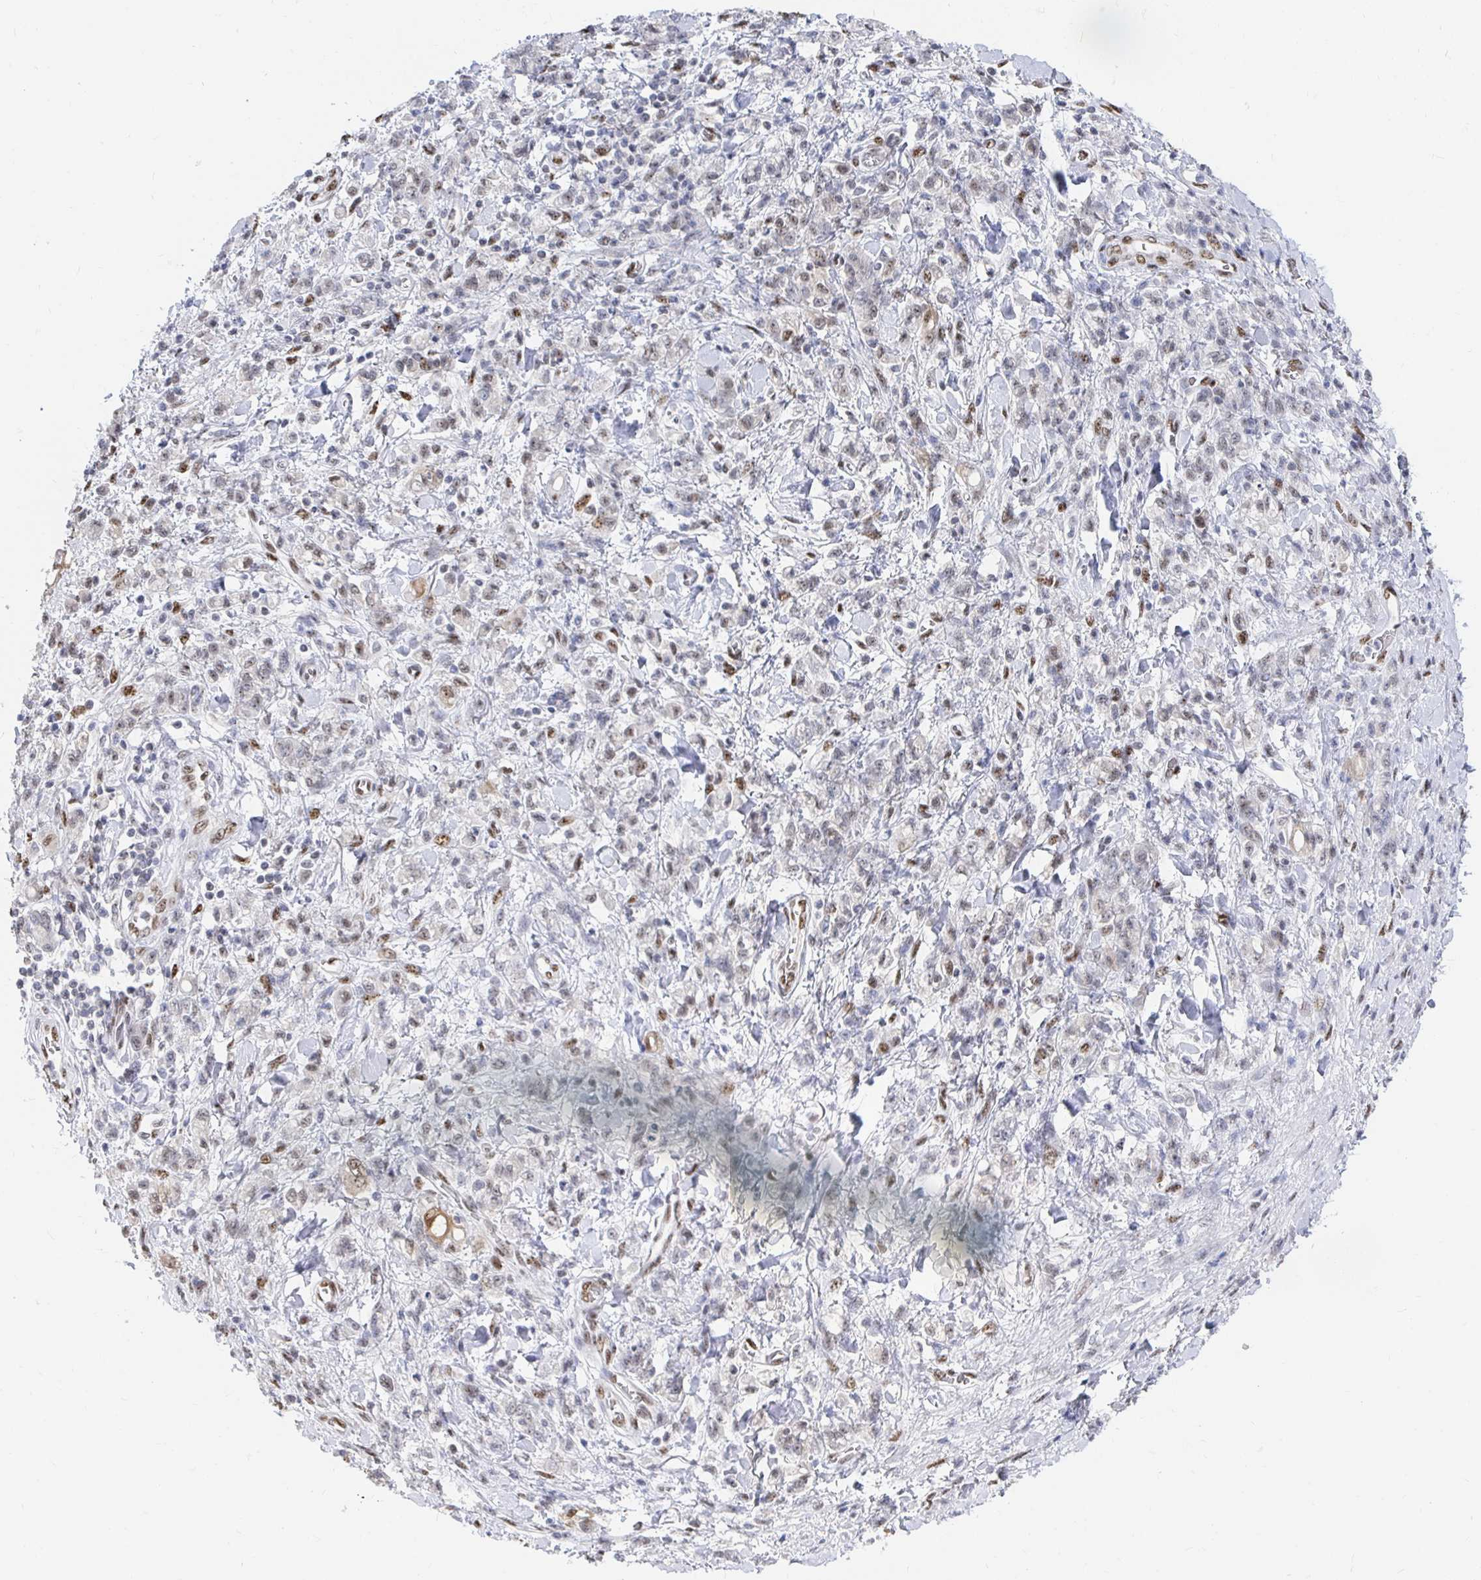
{"staining": {"intensity": "moderate", "quantity": "<25%", "location": "nuclear"}, "tissue": "stomach cancer", "cell_type": "Tumor cells", "image_type": "cancer", "snomed": [{"axis": "morphology", "description": "Adenocarcinoma, NOS"}, {"axis": "topography", "description": "Stomach"}], "caption": "There is low levels of moderate nuclear staining in tumor cells of stomach cancer, as demonstrated by immunohistochemical staining (brown color).", "gene": "CLIC3", "patient": {"sex": "male", "age": 77}}